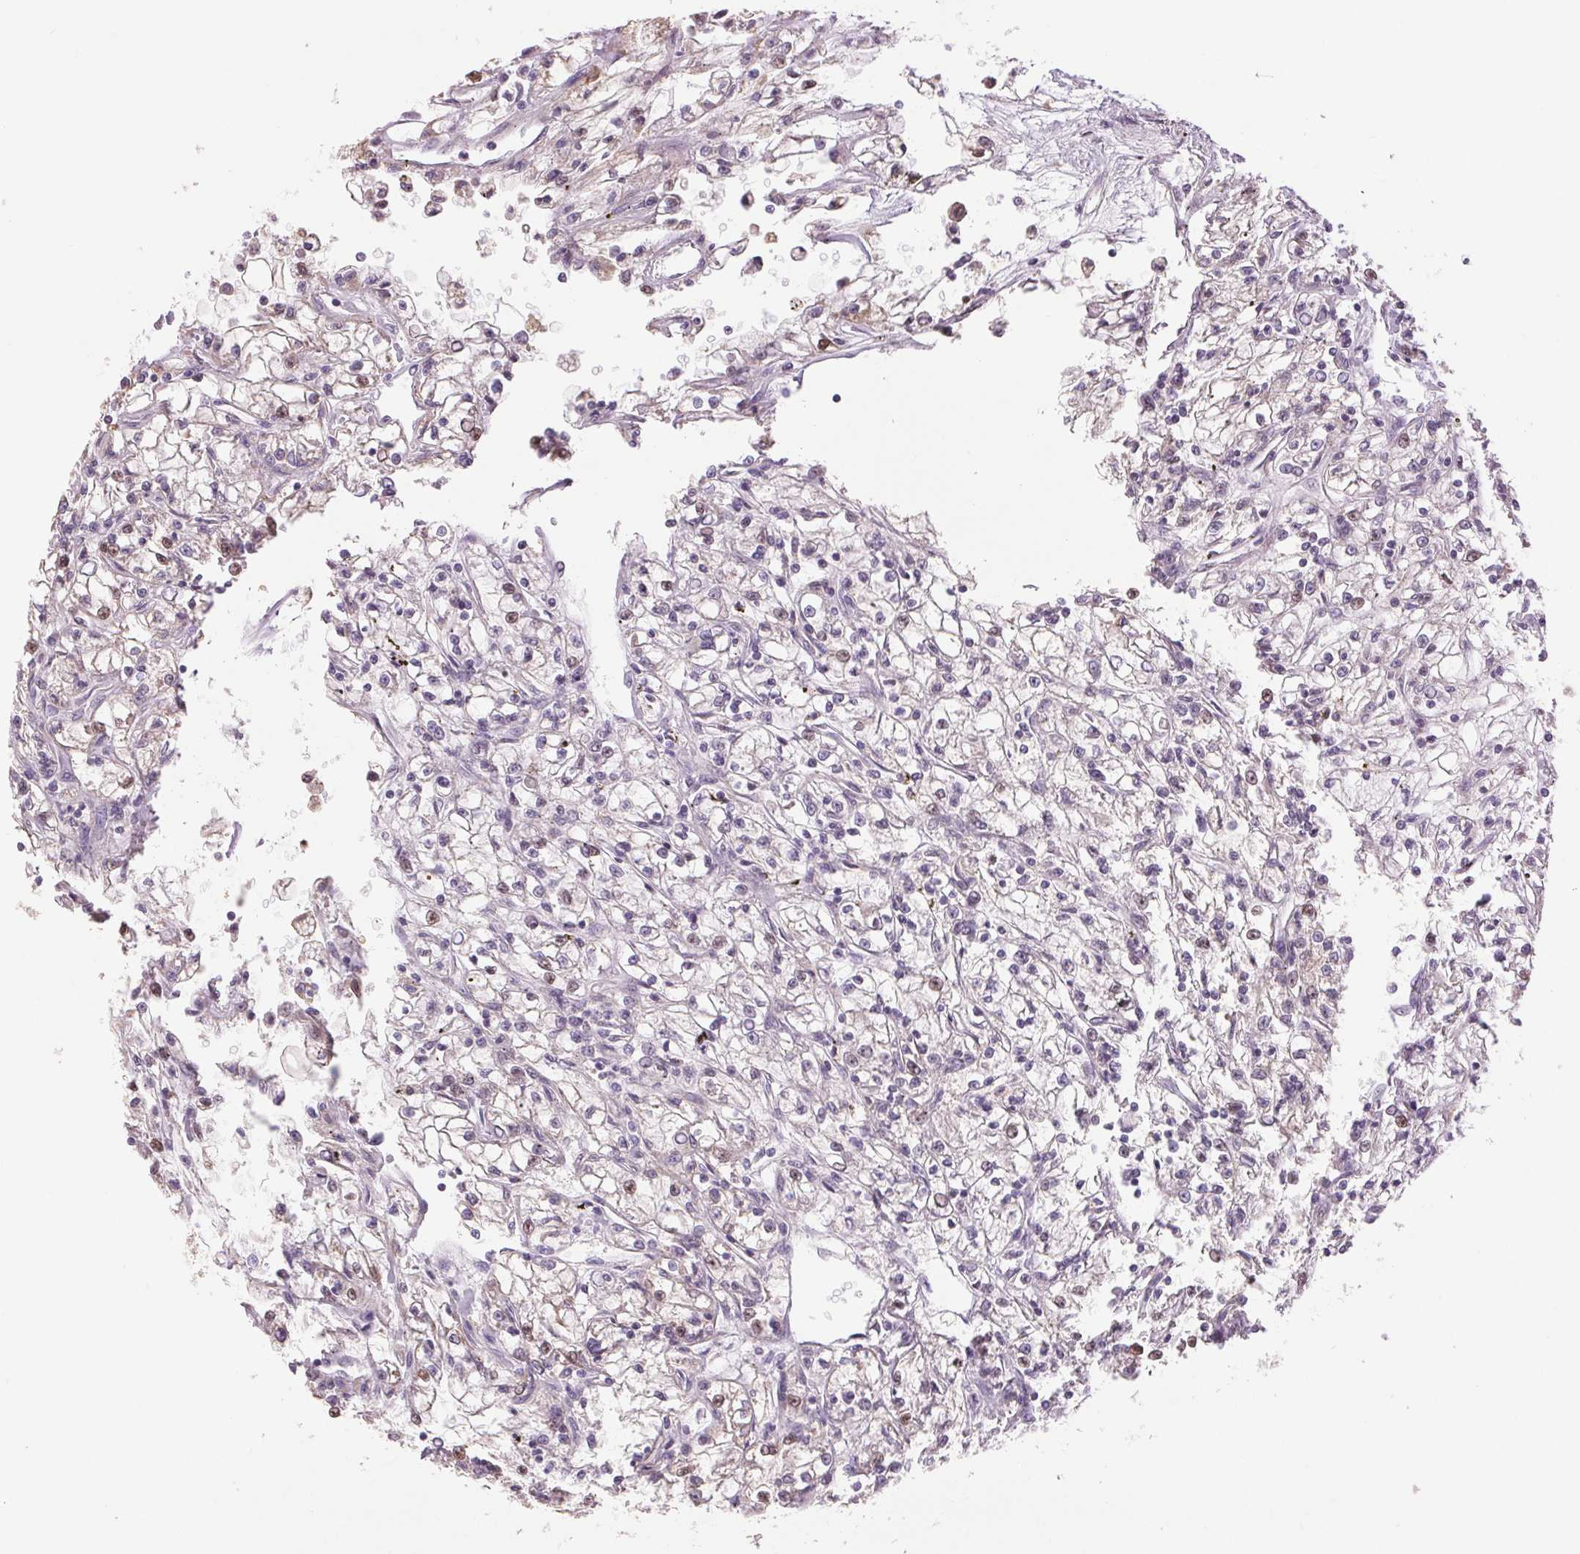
{"staining": {"intensity": "negative", "quantity": "none", "location": "none"}, "tissue": "renal cancer", "cell_type": "Tumor cells", "image_type": "cancer", "snomed": [{"axis": "morphology", "description": "Adenocarcinoma, NOS"}, {"axis": "topography", "description": "Kidney"}], "caption": "This is an immunohistochemistry photomicrograph of renal adenocarcinoma. There is no staining in tumor cells.", "gene": "DGUOK", "patient": {"sex": "female", "age": 59}}